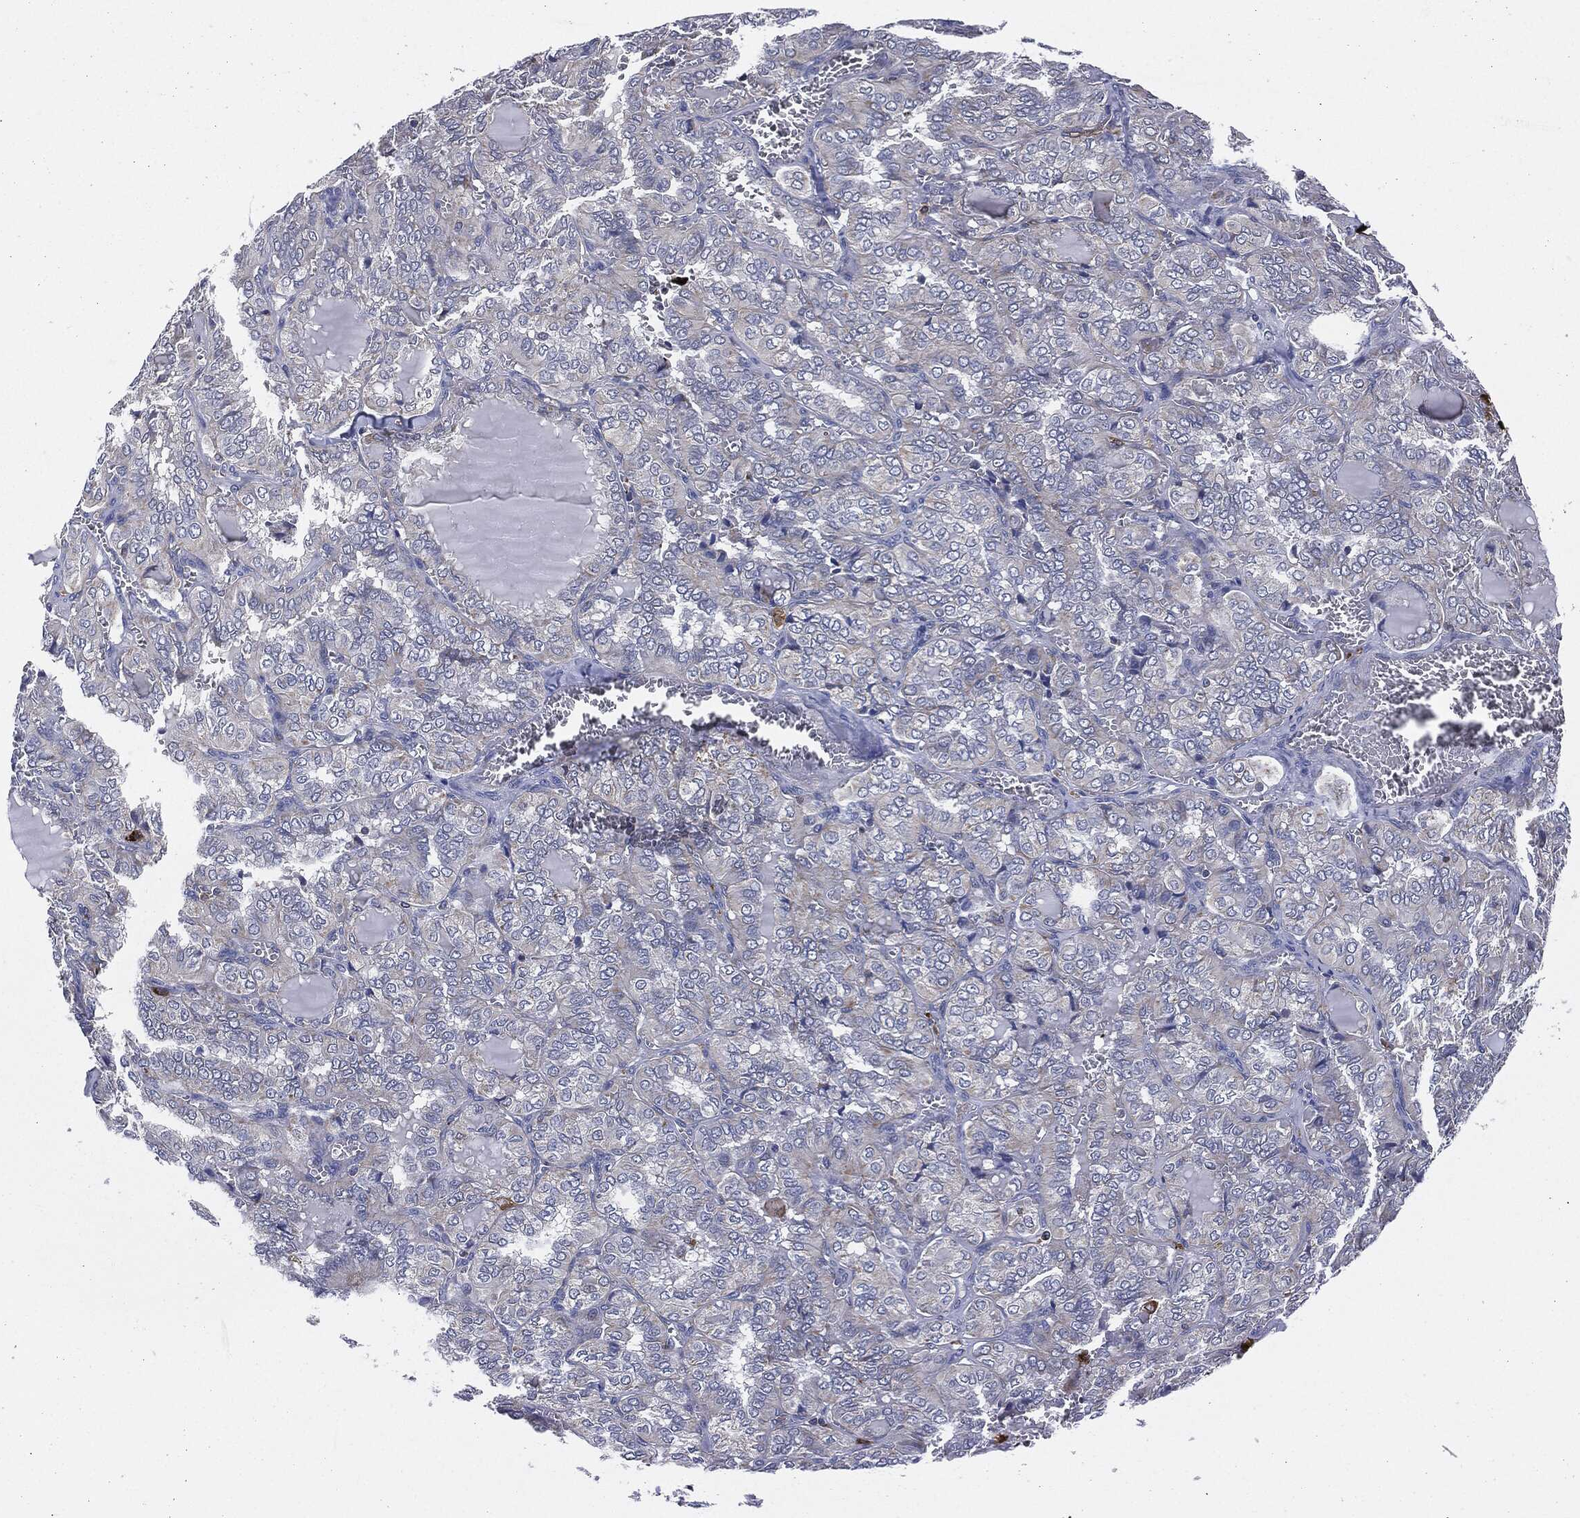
{"staining": {"intensity": "negative", "quantity": "none", "location": "none"}, "tissue": "thyroid cancer", "cell_type": "Tumor cells", "image_type": "cancer", "snomed": [{"axis": "morphology", "description": "Papillary adenocarcinoma, NOS"}, {"axis": "topography", "description": "Thyroid gland"}], "caption": "There is no significant expression in tumor cells of papillary adenocarcinoma (thyroid).", "gene": "TMEM11", "patient": {"sex": "female", "age": 41}}